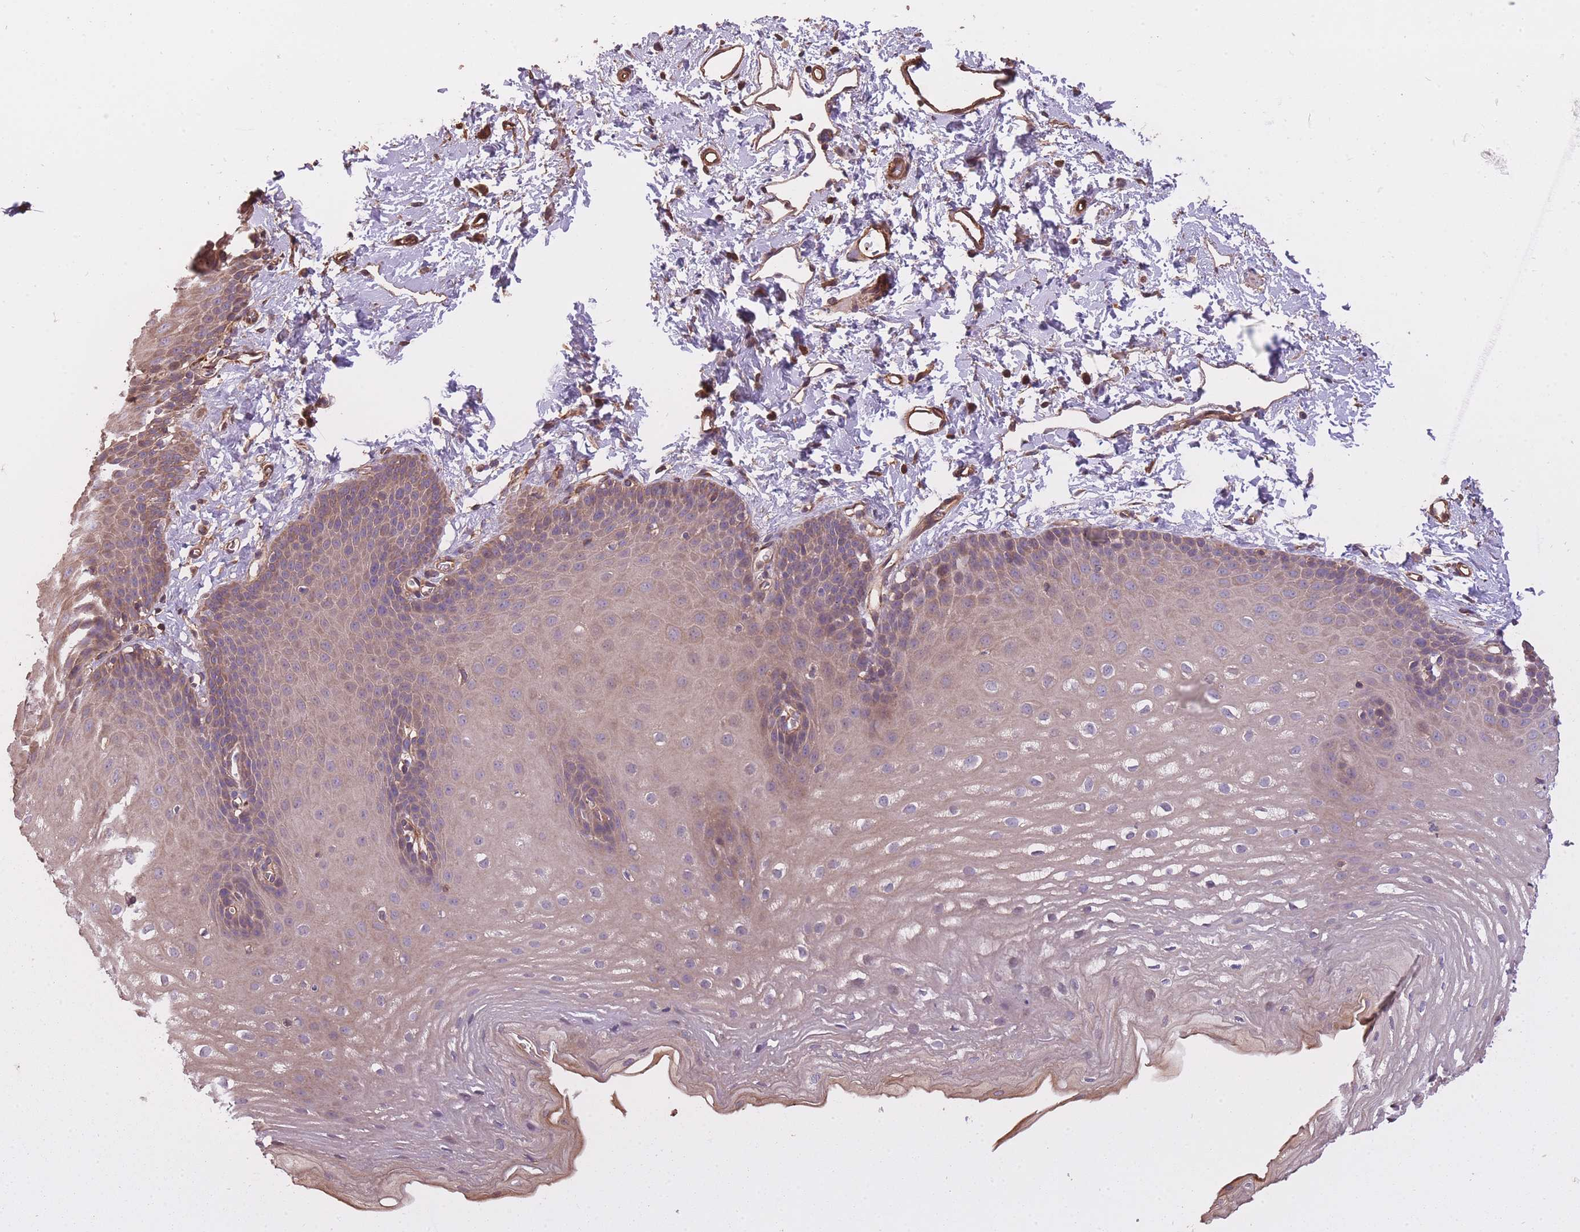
{"staining": {"intensity": "moderate", "quantity": "25%-75%", "location": "cytoplasmic/membranous,nuclear"}, "tissue": "esophagus", "cell_type": "Squamous epithelial cells", "image_type": "normal", "snomed": [{"axis": "morphology", "description": "Normal tissue, NOS"}, {"axis": "topography", "description": "Esophagus"}], "caption": "Brown immunohistochemical staining in benign esophagus reveals moderate cytoplasmic/membranous,nuclear staining in about 25%-75% of squamous epithelial cells. (DAB (3,3'-diaminobenzidine) IHC with brightfield microscopy, high magnification).", "gene": "ARMH3", "patient": {"sex": "male", "age": 70}}